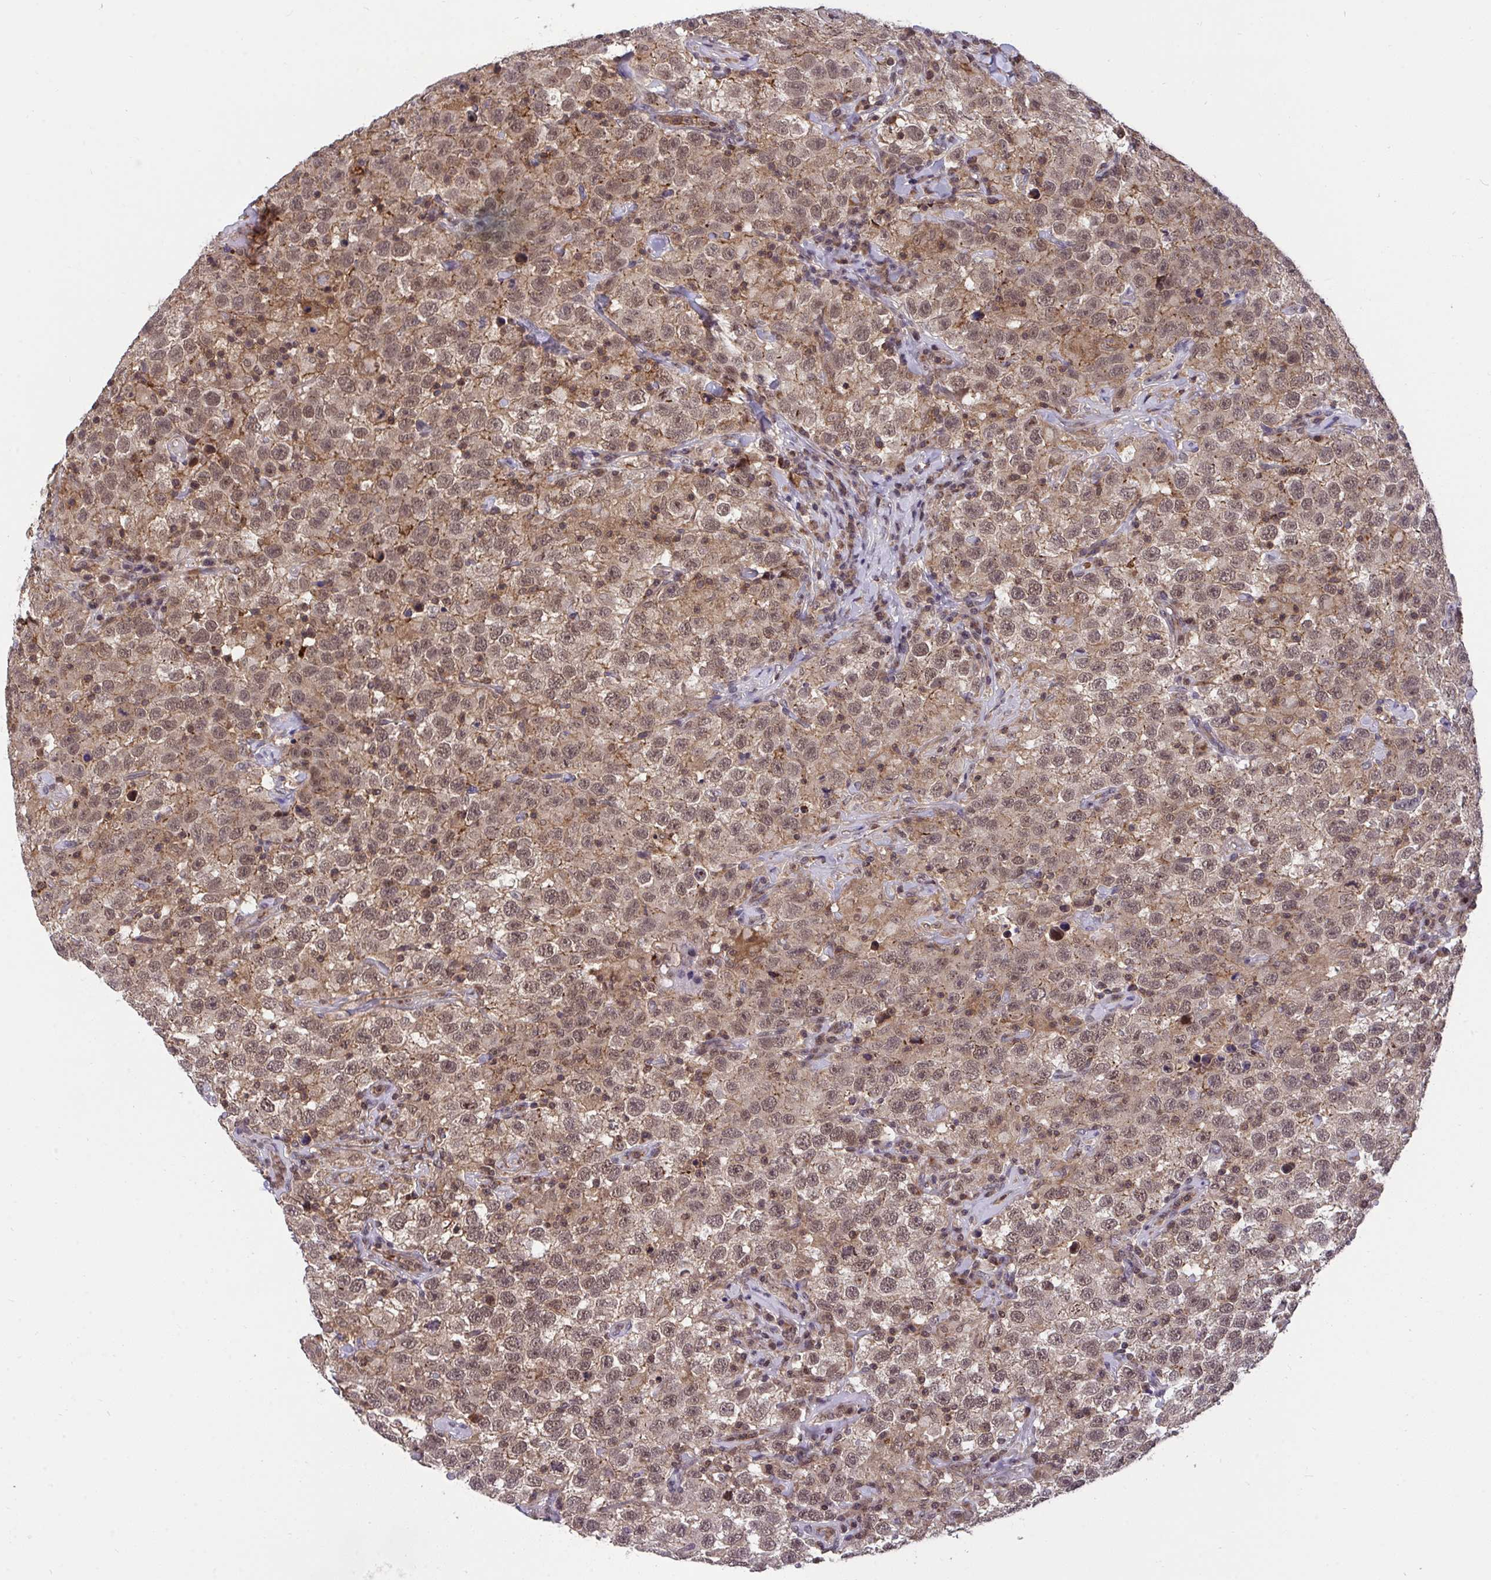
{"staining": {"intensity": "moderate", "quantity": ">75%", "location": "nuclear"}, "tissue": "testis cancer", "cell_type": "Tumor cells", "image_type": "cancer", "snomed": [{"axis": "morphology", "description": "Seminoma, NOS"}, {"axis": "topography", "description": "Testis"}], "caption": "DAB immunohistochemical staining of testis cancer shows moderate nuclear protein staining in about >75% of tumor cells.", "gene": "PPP1CA", "patient": {"sex": "male", "age": 41}}